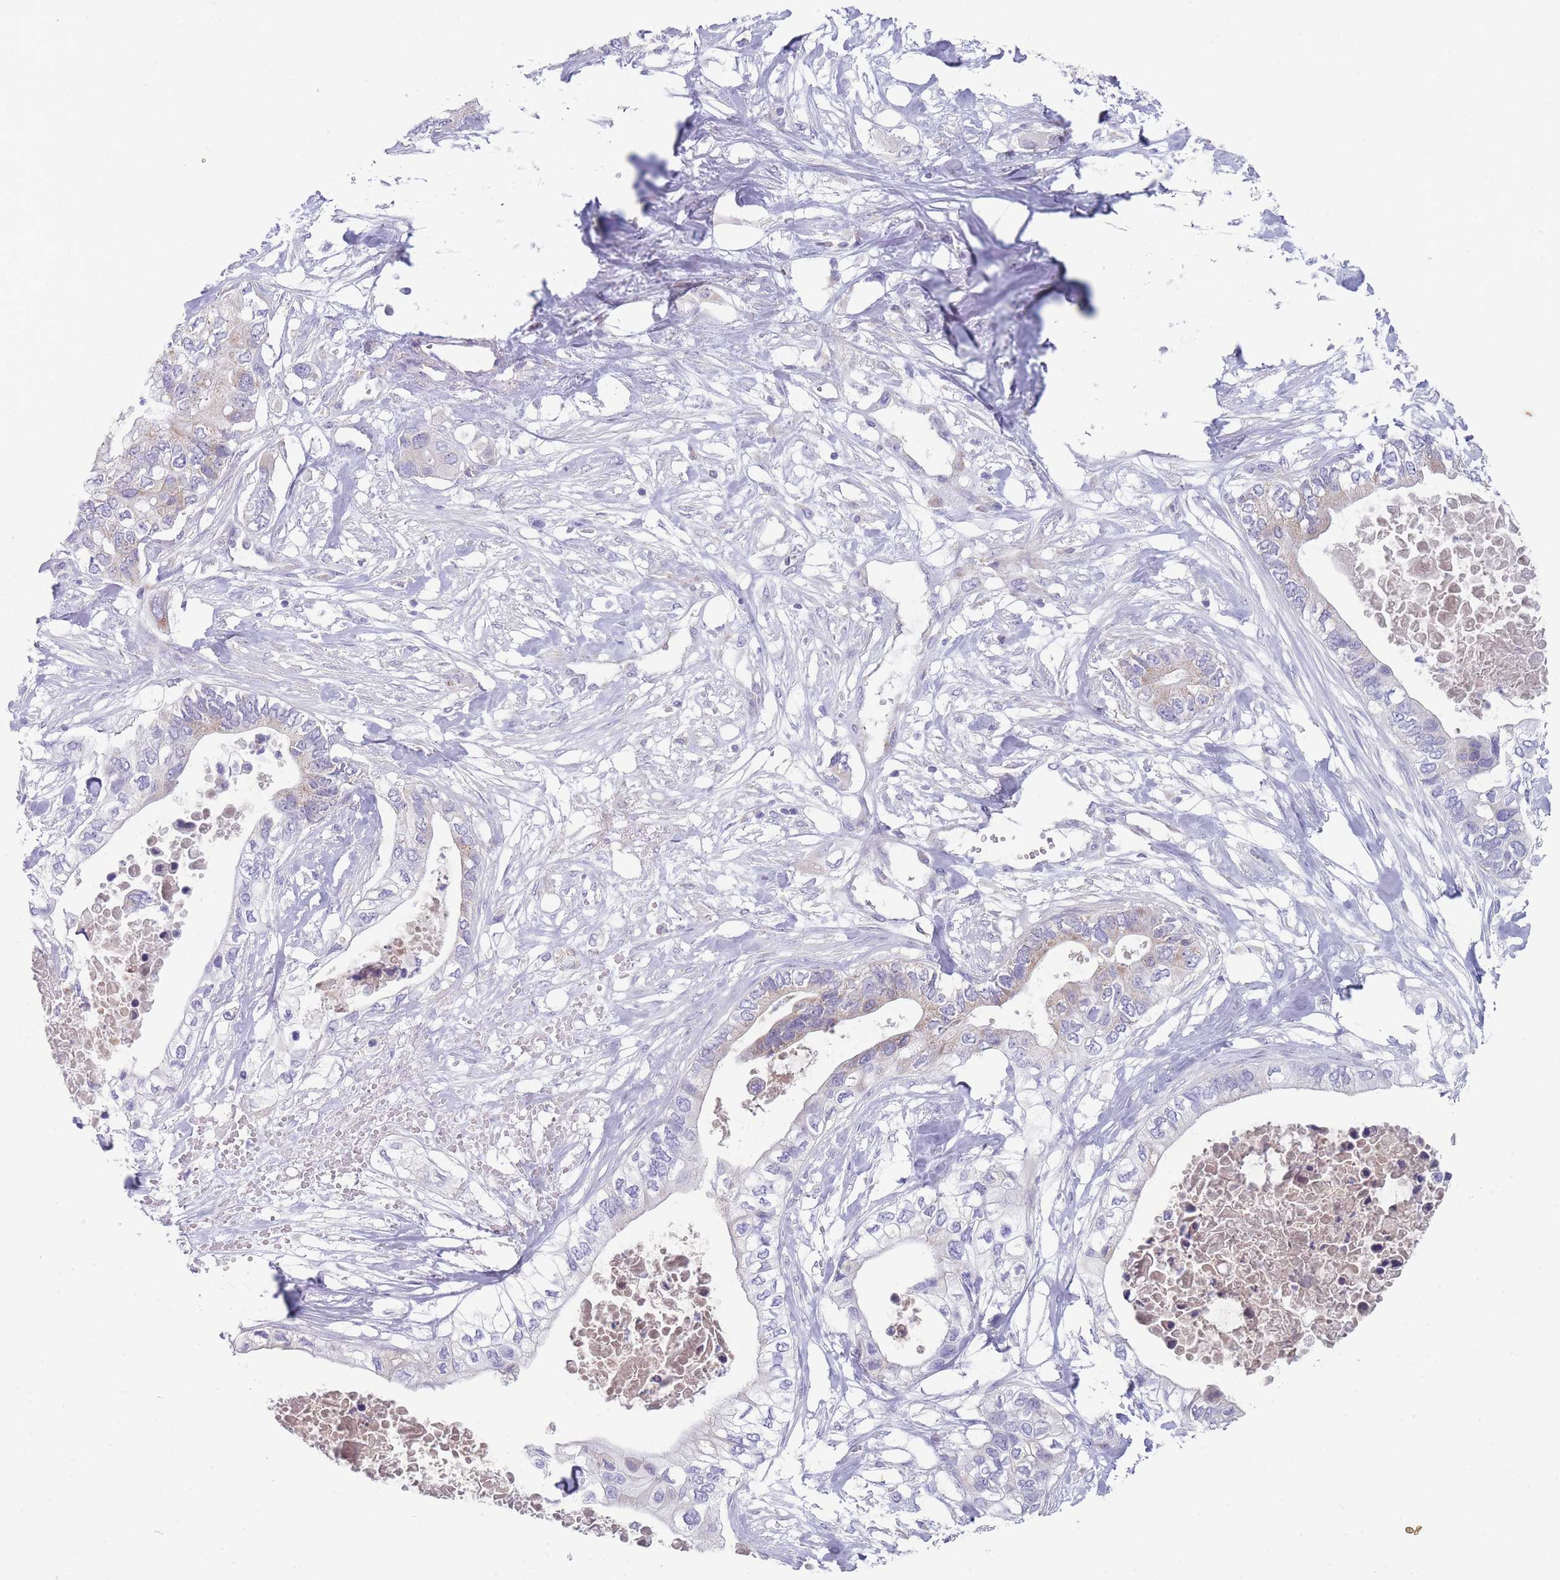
{"staining": {"intensity": "weak", "quantity": "<25%", "location": "cytoplasmic/membranous"}, "tissue": "pancreatic cancer", "cell_type": "Tumor cells", "image_type": "cancer", "snomed": [{"axis": "morphology", "description": "Adenocarcinoma, NOS"}, {"axis": "topography", "description": "Pancreas"}], "caption": "Human pancreatic cancer (adenocarcinoma) stained for a protein using immunohistochemistry shows no positivity in tumor cells.", "gene": "MRPS14", "patient": {"sex": "female", "age": 63}}